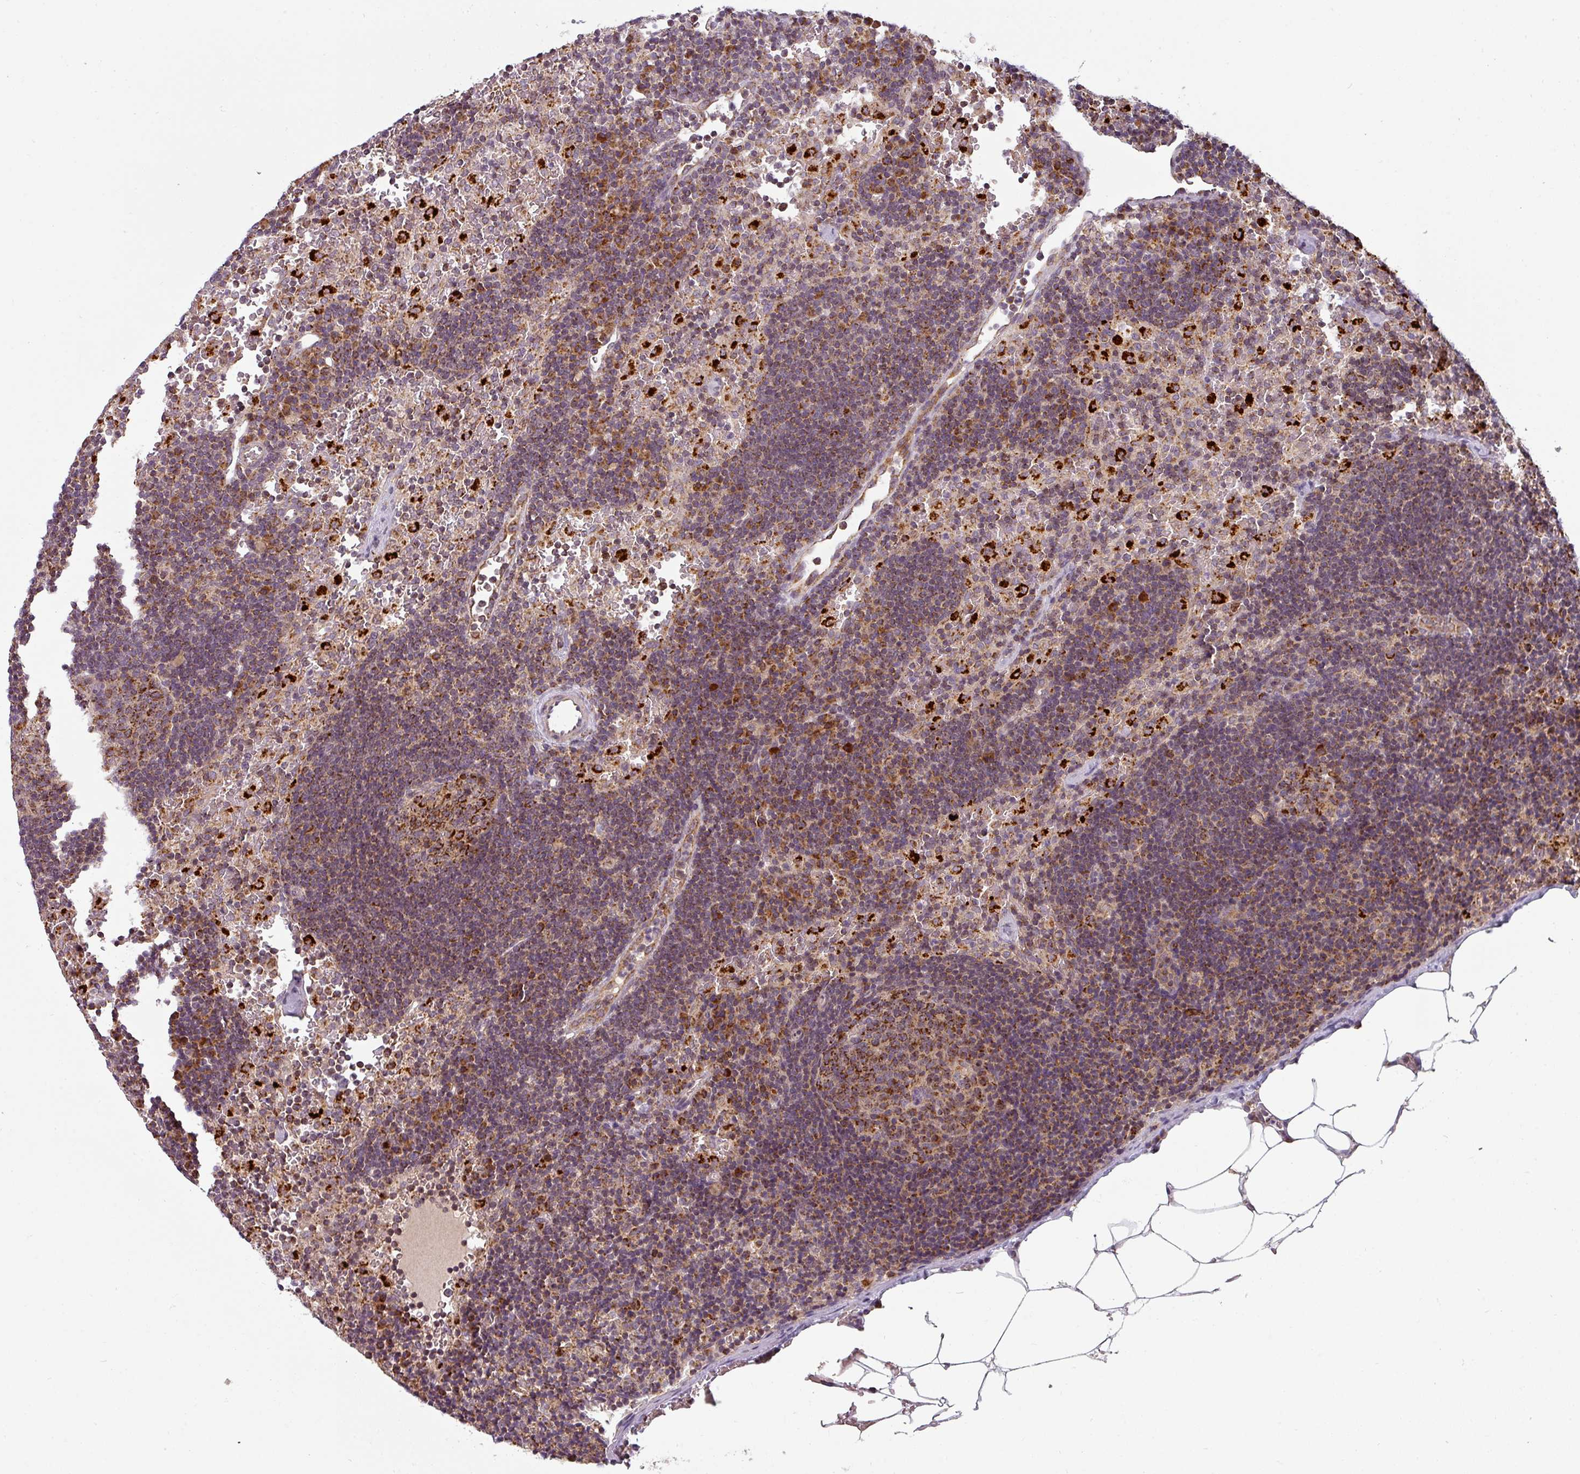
{"staining": {"intensity": "strong", "quantity": ">75%", "location": "cytoplasmic/membranous"}, "tissue": "lymph node", "cell_type": "Germinal center cells", "image_type": "normal", "snomed": [{"axis": "morphology", "description": "Normal tissue, NOS"}, {"axis": "topography", "description": "Lymph node"}], "caption": "Germinal center cells demonstrate high levels of strong cytoplasmic/membranous staining in approximately >75% of cells in unremarkable lymph node.", "gene": "MRPS16", "patient": {"sex": "male", "age": 62}}